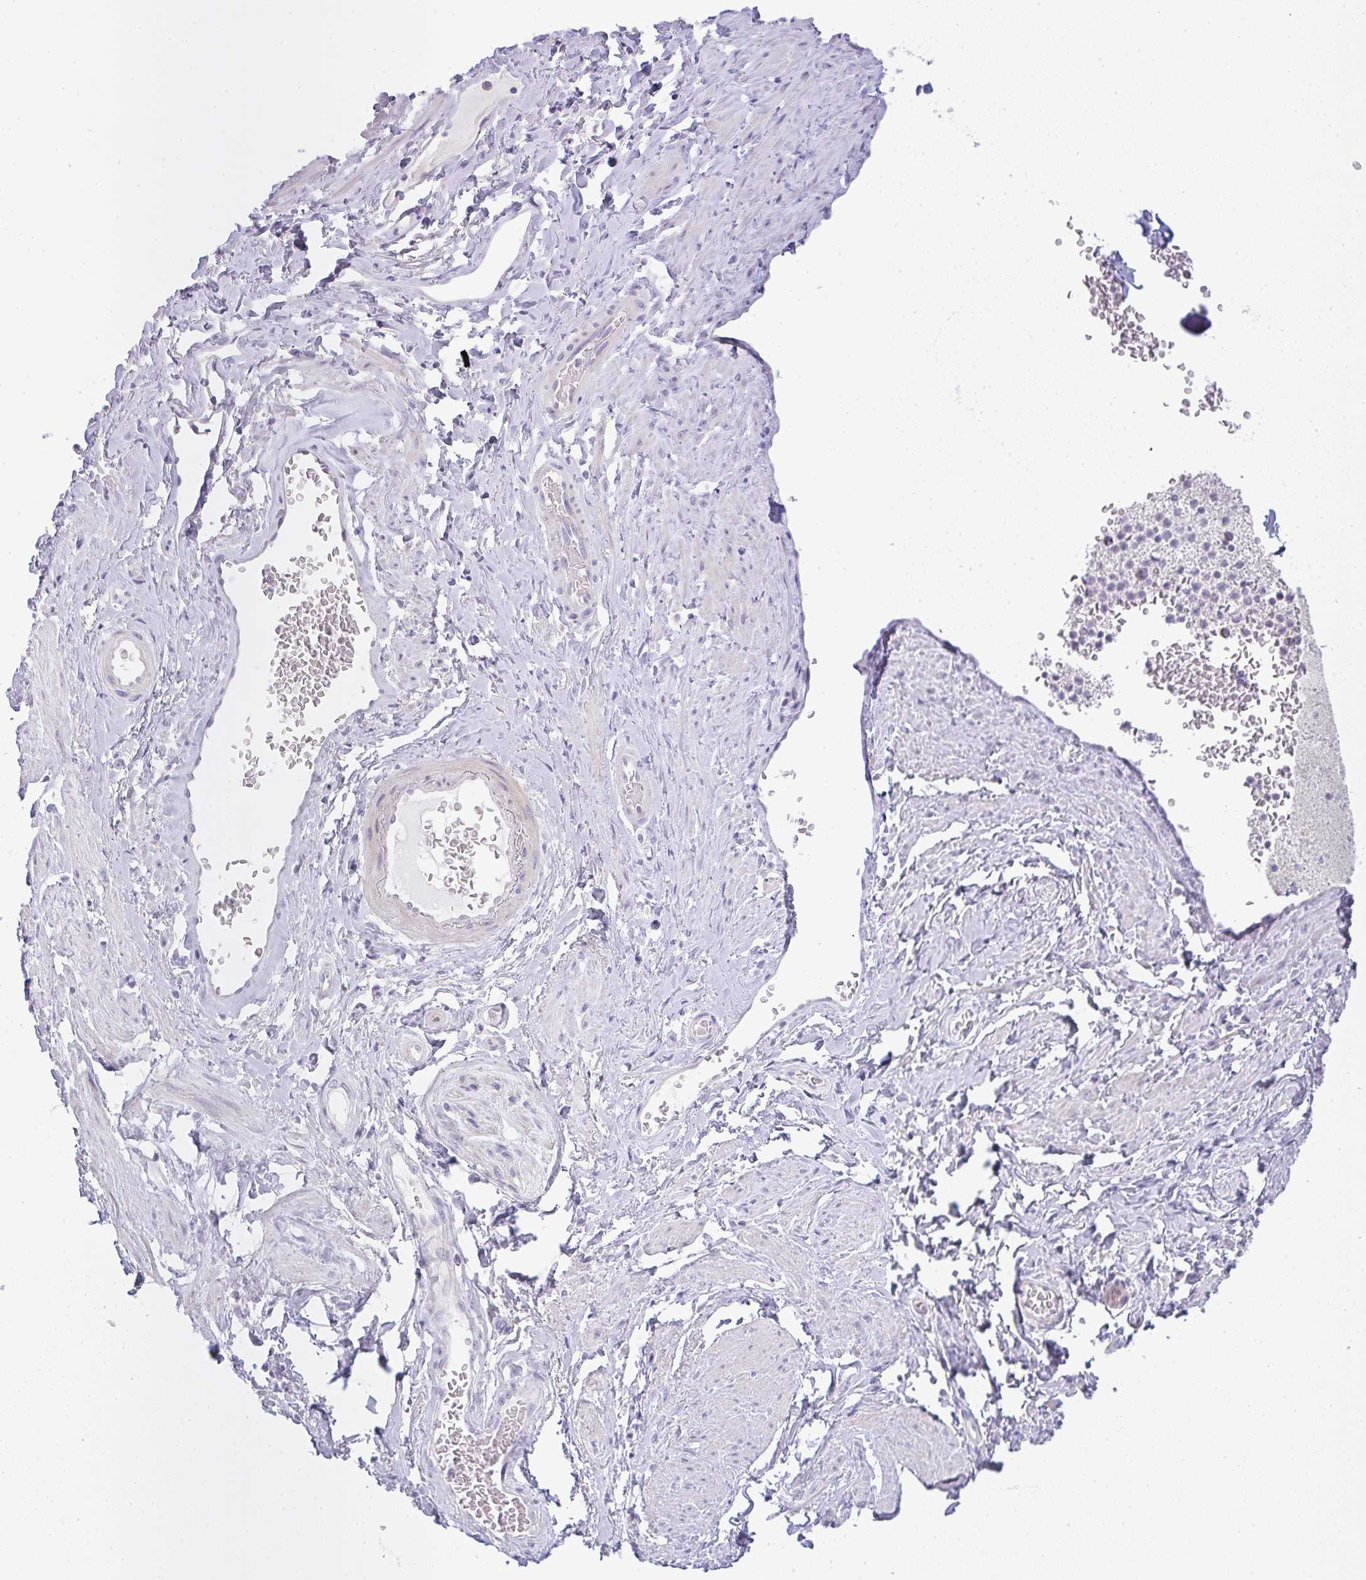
{"staining": {"intensity": "negative", "quantity": "none", "location": "none"}, "tissue": "adipose tissue", "cell_type": "Adipocytes", "image_type": "normal", "snomed": [{"axis": "morphology", "description": "Normal tissue, NOS"}, {"axis": "topography", "description": "Vagina"}, {"axis": "topography", "description": "Peripheral nerve tissue"}], "caption": "This is an immunohistochemistry micrograph of benign human adipose tissue. There is no positivity in adipocytes.", "gene": "SIRPB2", "patient": {"sex": "female", "age": 71}}